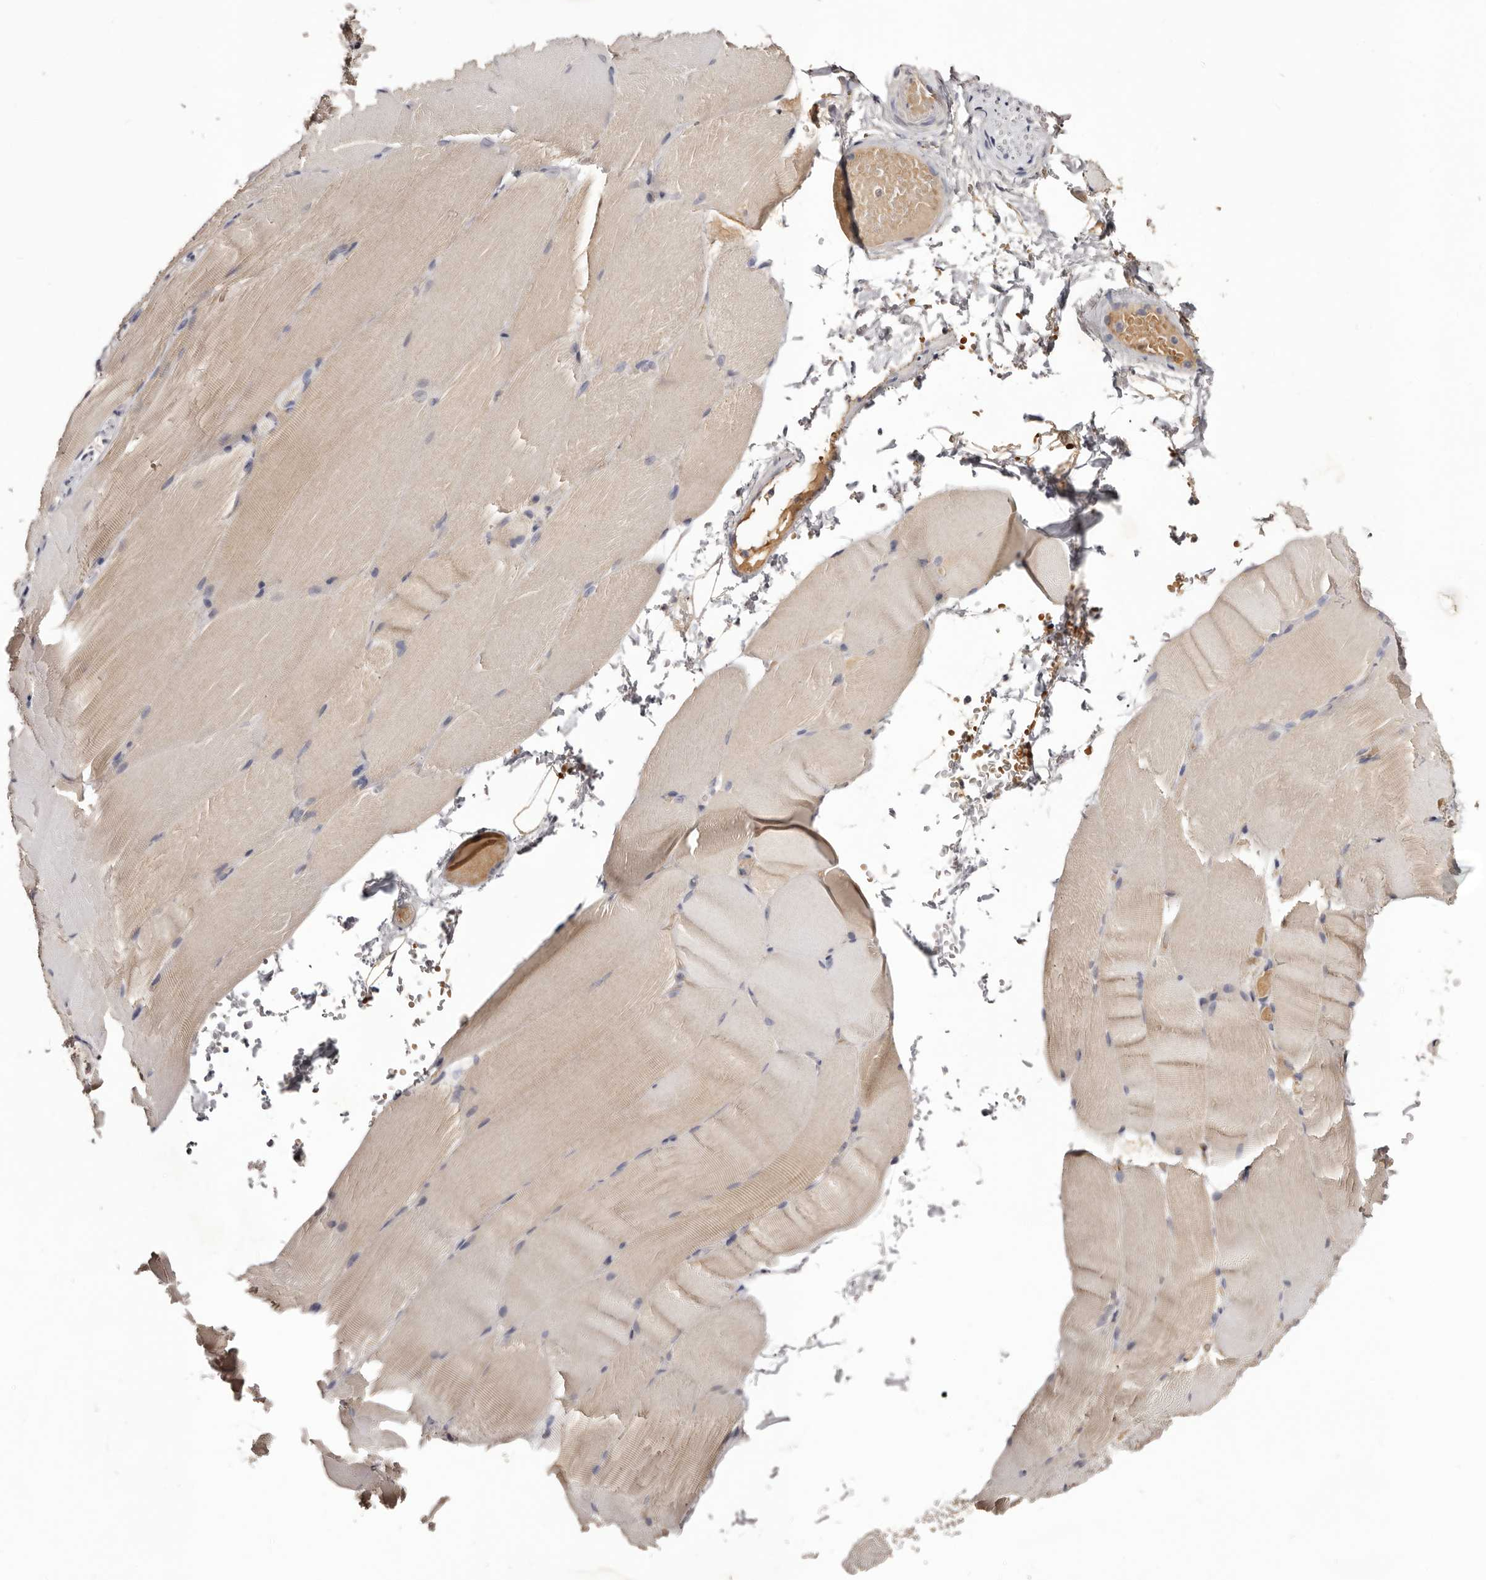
{"staining": {"intensity": "weak", "quantity": "<25%", "location": "cytoplasmic/membranous"}, "tissue": "skeletal muscle", "cell_type": "Myocytes", "image_type": "normal", "snomed": [{"axis": "morphology", "description": "Normal tissue, NOS"}, {"axis": "topography", "description": "Skeletal muscle"}, {"axis": "topography", "description": "Parathyroid gland"}], "caption": "Image shows no significant protein staining in myocytes of unremarkable skeletal muscle.", "gene": "LTV1", "patient": {"sex": "female", "age": 37}}